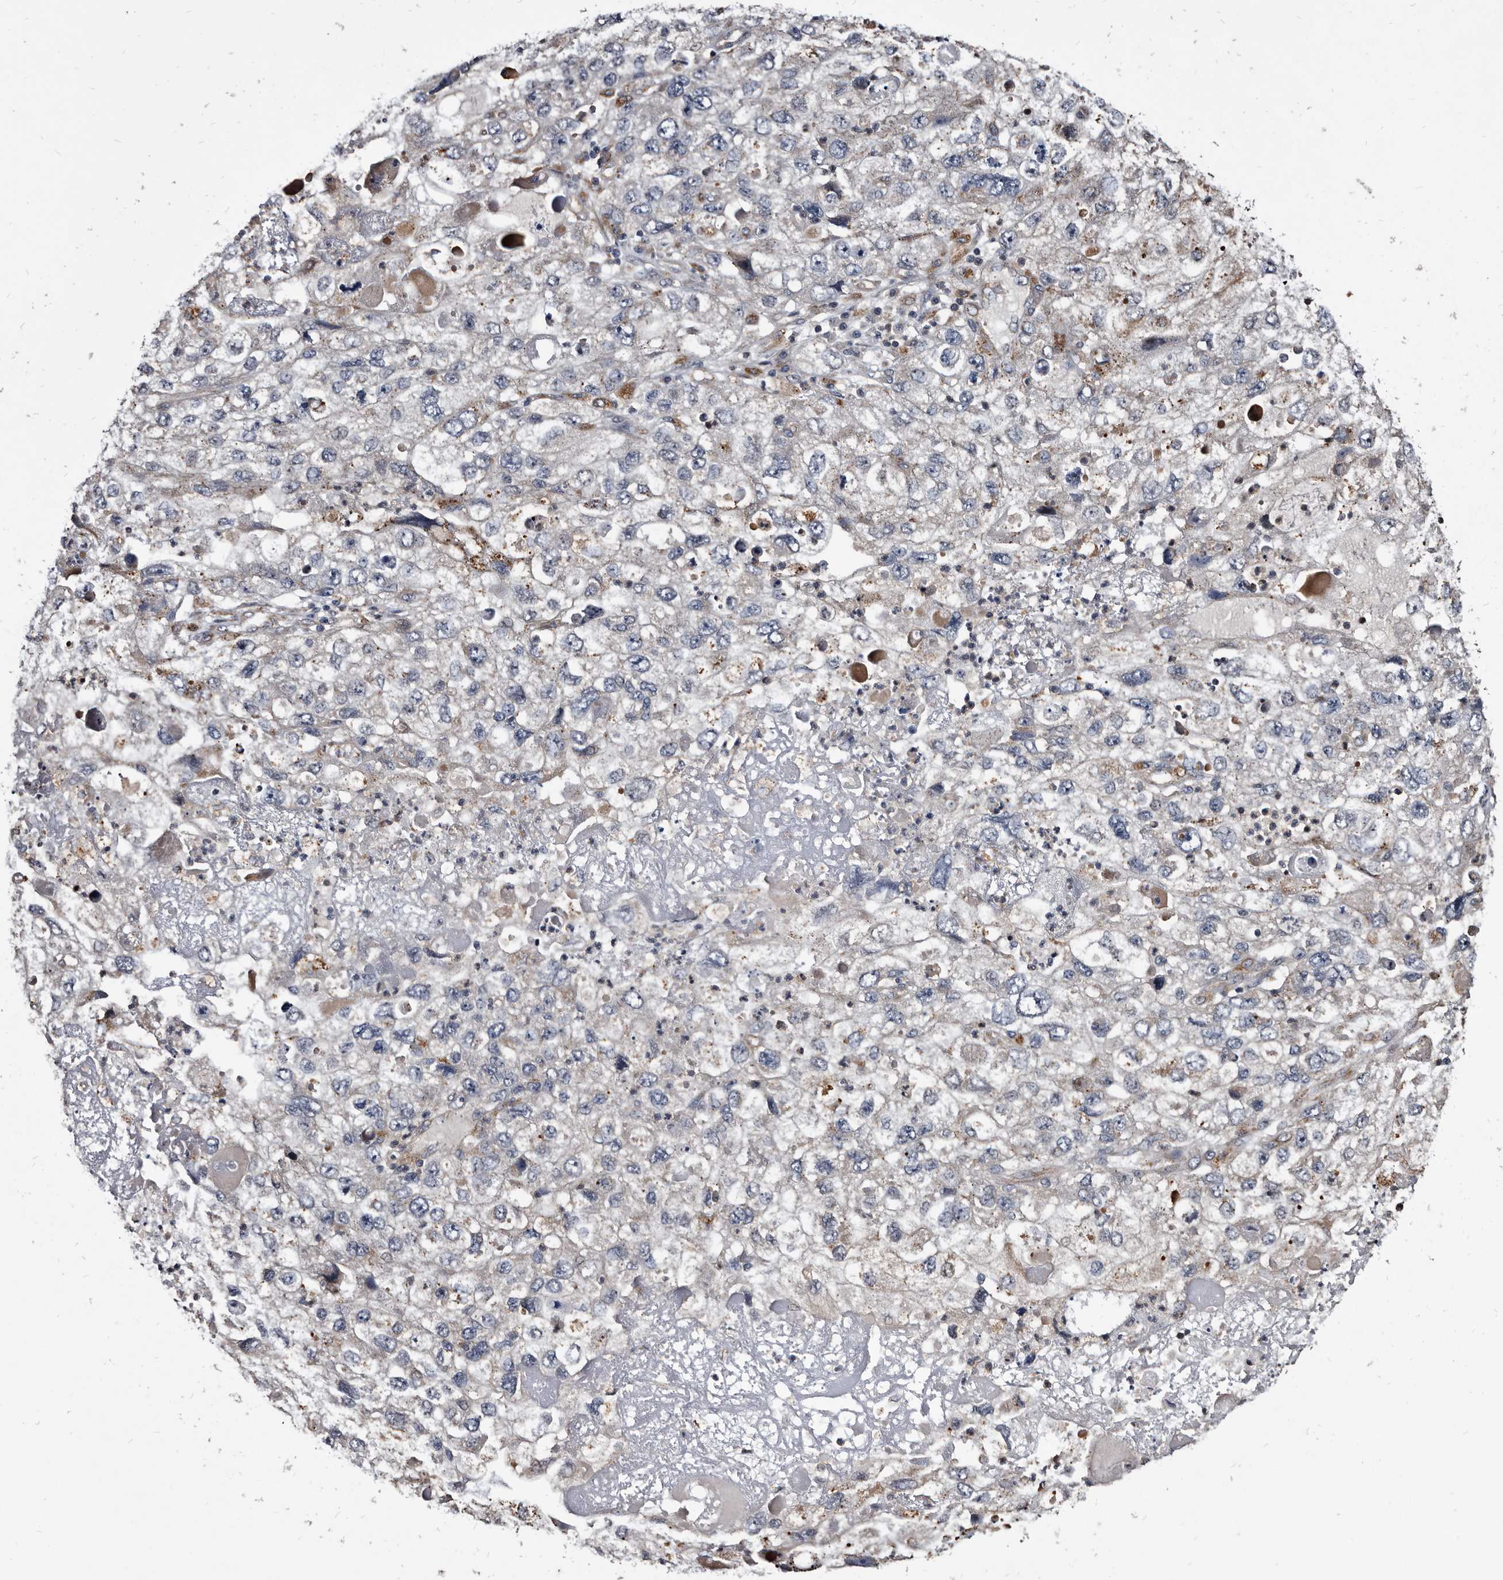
{"staining": {"intensity": "moderate", "quantity": "<25%", "location": "cytoplasmic/membranous"}, "tissue": "endometrial cancer", "cell_type": "Tumor cells", "image_type": "cancer", "snomed": [{"axis": "morphology", "description": "Adenocarcinoma, NOS"}, {"axis": "topography", "description": "Endometrium"}], "caption": "Endometrial adenocarcinoma tissue reveals moderate cytoplasmic/membranous expression in approximately <25% of tumor cells, visualized by immunohistochemistry.", "gene": "CTSA", "patient": {"sex": "female", "age": 49}}